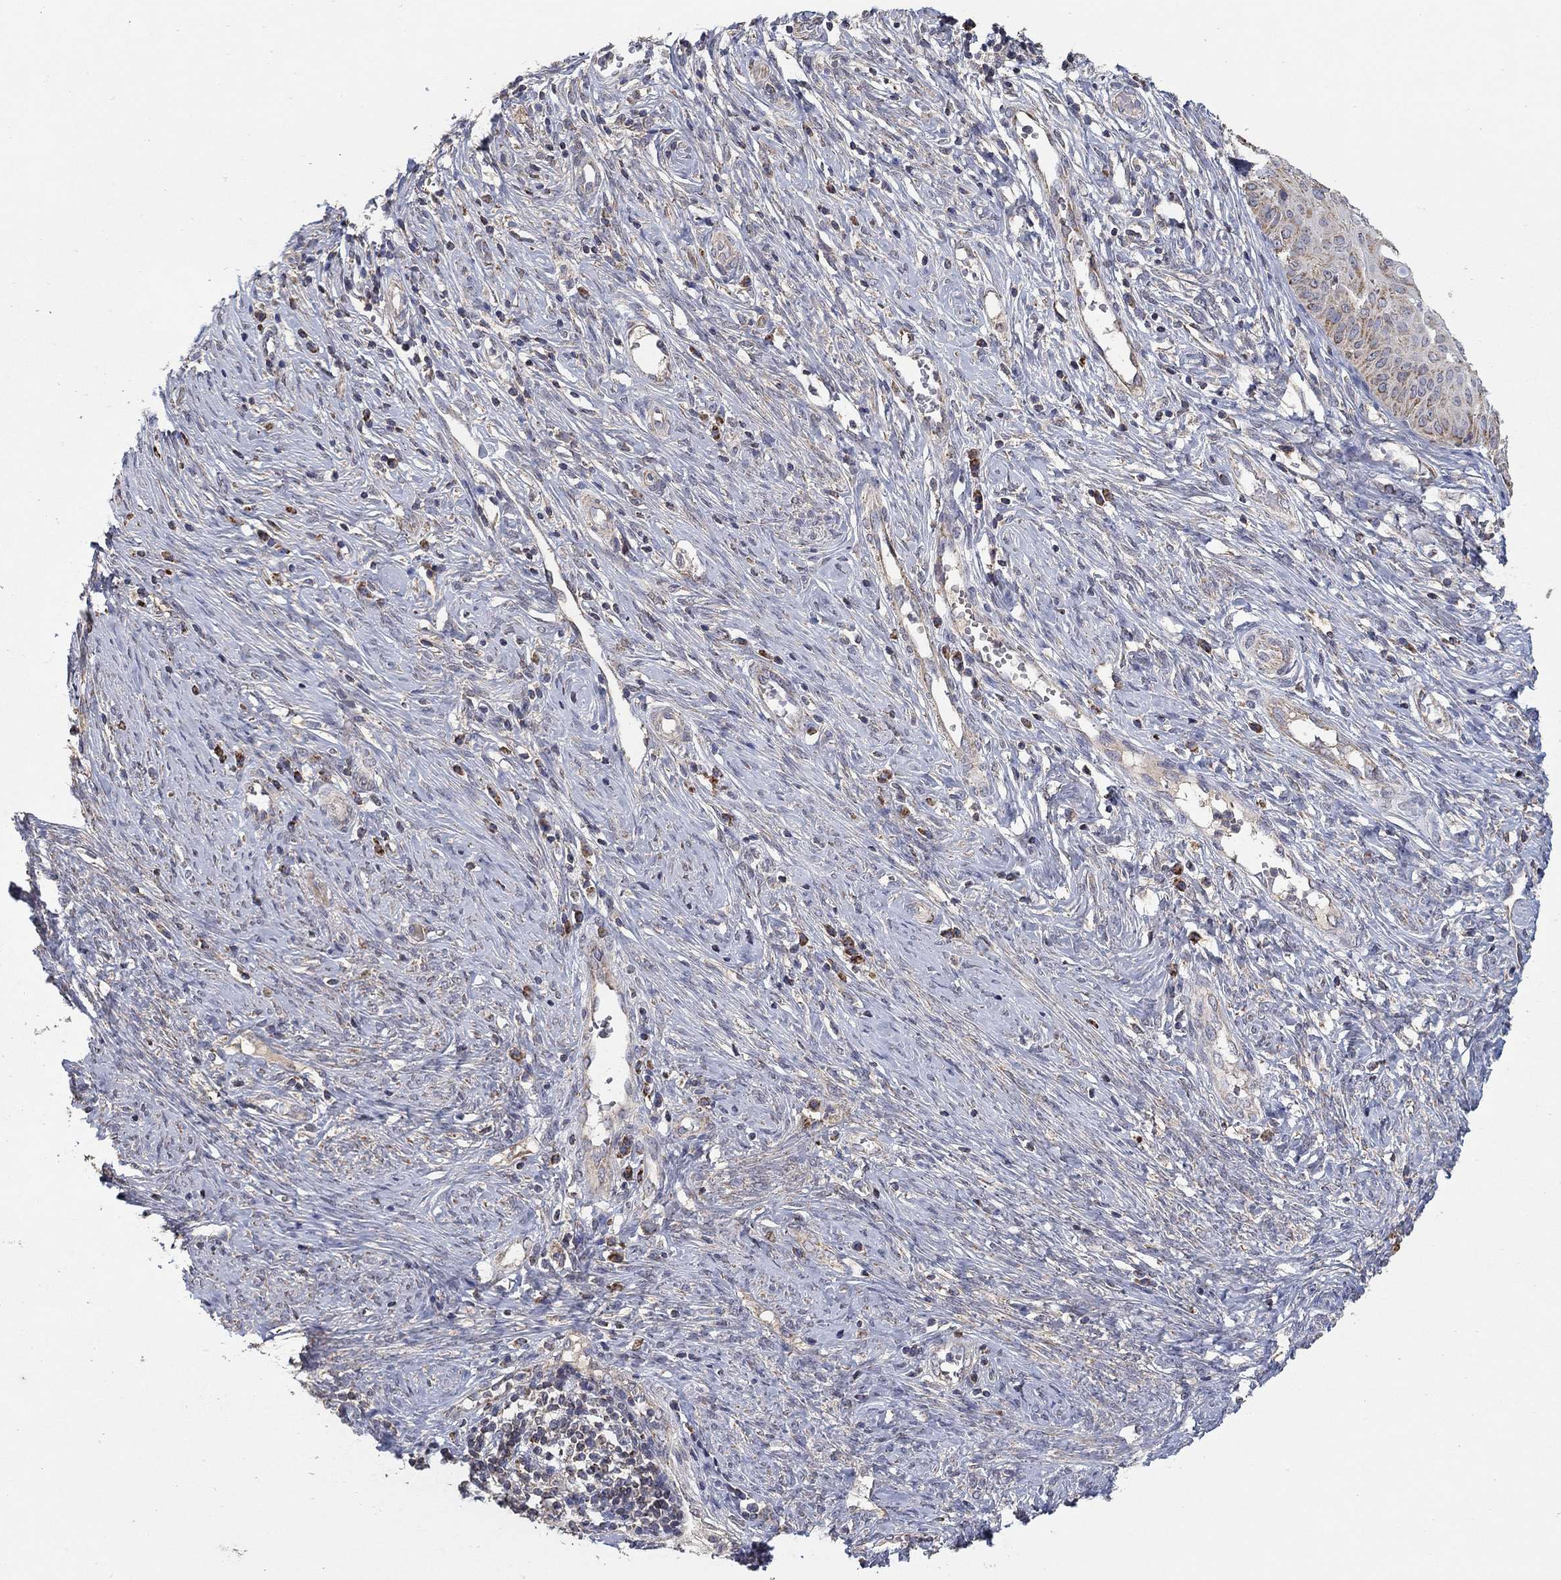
{"staining": {"intensity": "strong", "quantity": "<25%", "location": "cytoplasmic/membranous"}, "tissue": "cervical cancer", "cell_type": "Tumor cells", "image_type": "cancer", "snomed": [{"axis": "morphology", "description": "Normal tissue, NOS"}, {"axis": "morphology", "description": "Squamous cell carcinoma, NOS"}, {"axis": "topography", "description": "Cervix"}], "caption": "Human cervical cancer stained with a brown dye exhibits strong cytoplasmic/membranous positive expression in approximately <25% of tumor cells.", "gene": "GPSM1", "patient": {"sex": "female", "age": 39}}